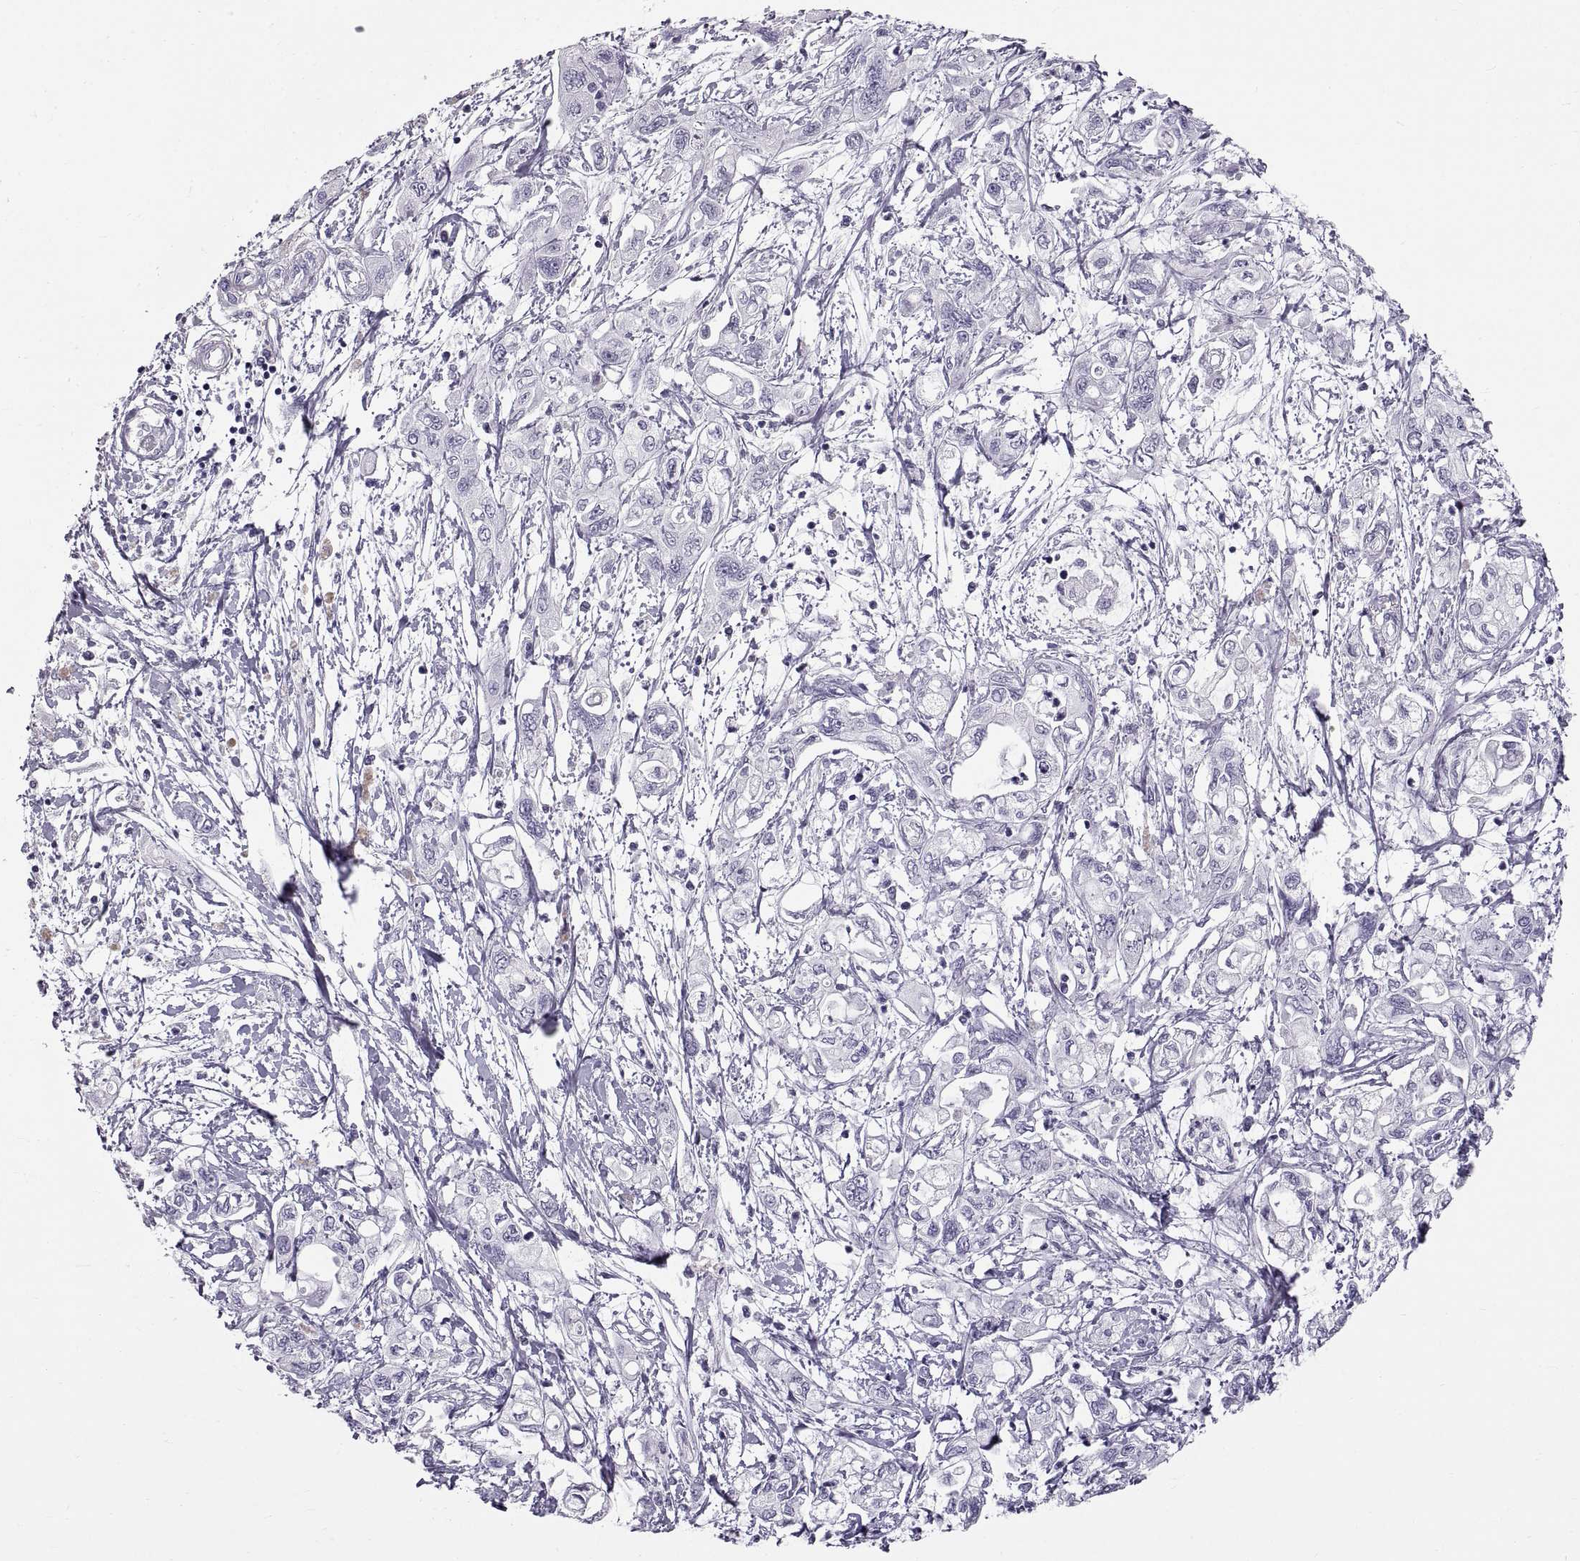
{"staining": {"intensity": "negative", "quantity": "none", "location": "none"}, "tissue": "pancreatic cancer", "cell_type": "Tumor cells", "image_type": "cancer", "snomed": [{"axis": "morphology", "description": "Adenocarcinoma, NOS"}, {"axis": "topography", "description": "Pancreas"}], "caption": "Immunohistochemistry (IHC) photomicrograph of neoplastic tissue: pancreatic cancer stained with DAB (3,3'-diaminobenzidine) exhibits no significant protein staining in tumor cells.", "gene": "WFDC8", "patient": {"sex": "male", "age": 54}}